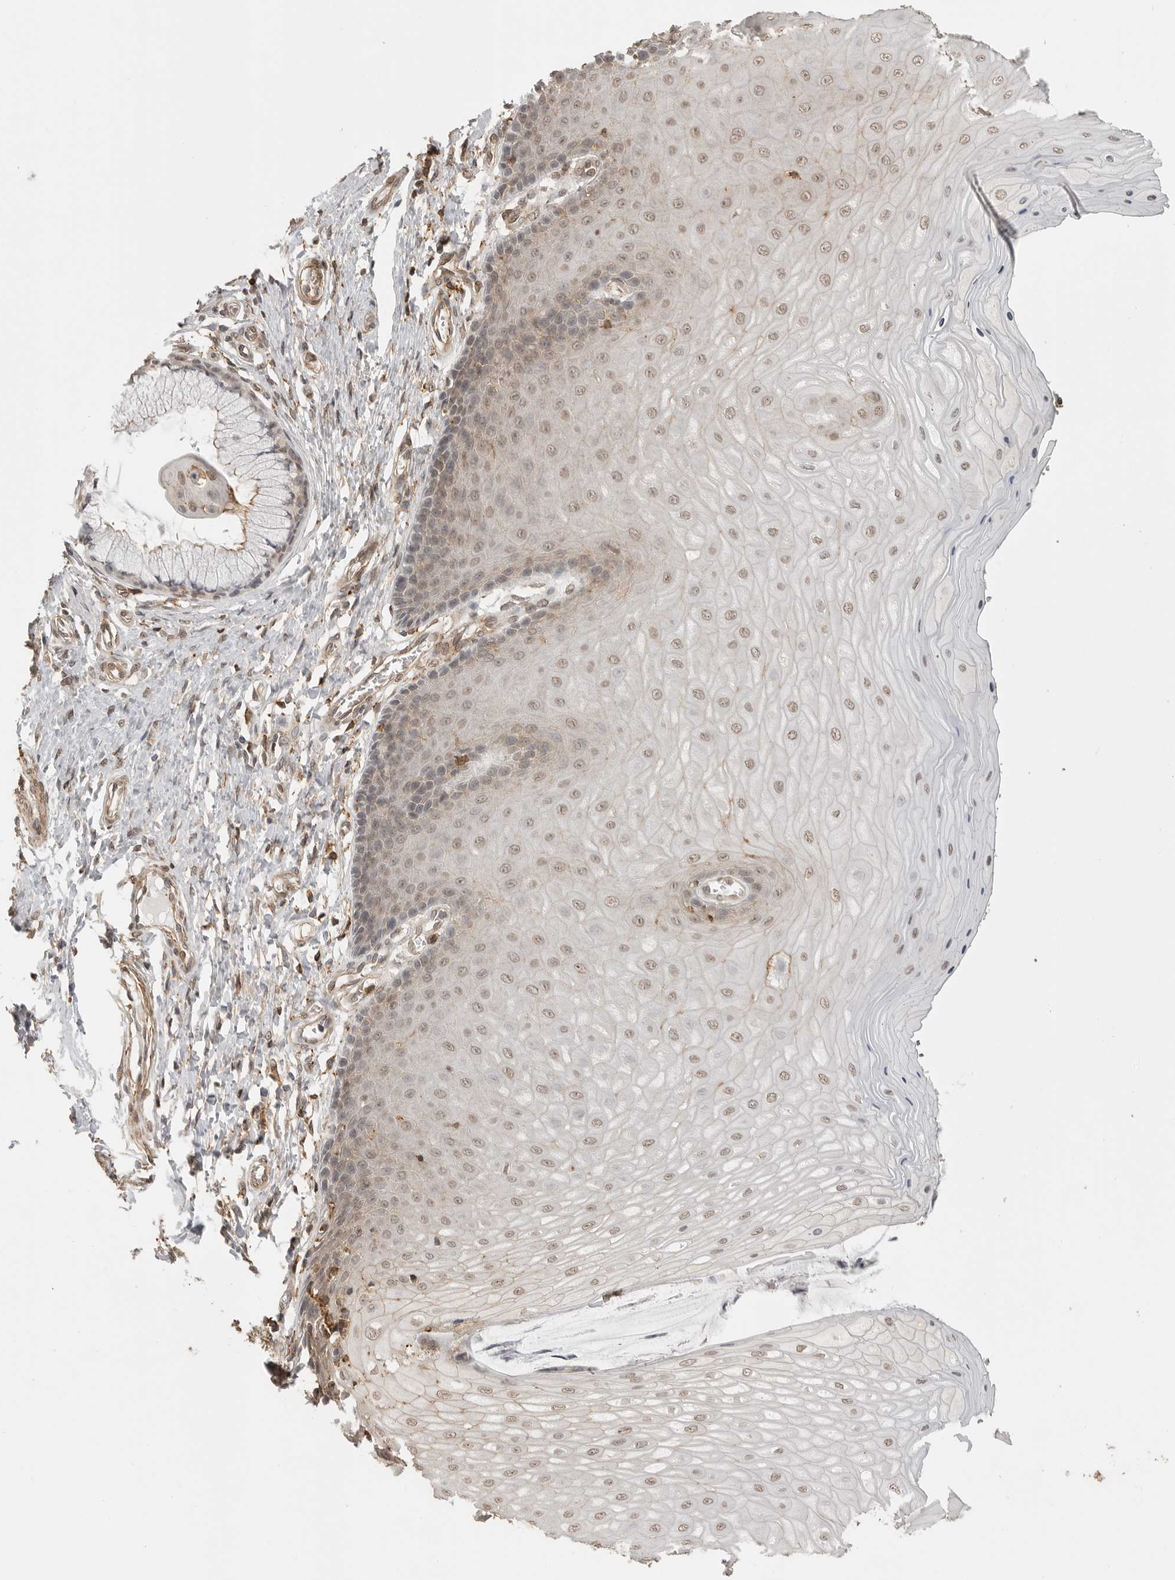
{"staining": {"intensity": "weak", "quantity": "25%-75%", "location": "cytoplasmic/membranous"}, "tissue": "cervix", "cell_type": "Glandular cells", "image_type": "normal", "snomed": [{"axis": "morphology", "description": "Normal tissue, NOS"}, {"axis": "topography", "description": "Cervix"}], "caption": "Immunohistochemical staining of benign human cervix demonstrates 25%-75% levels of weak cytoplasmic/membranous protein staining in approximately 25%-75% of glandular cells.", "gene": "GPC2", "patient": {"sex": "female", "age": 55}}